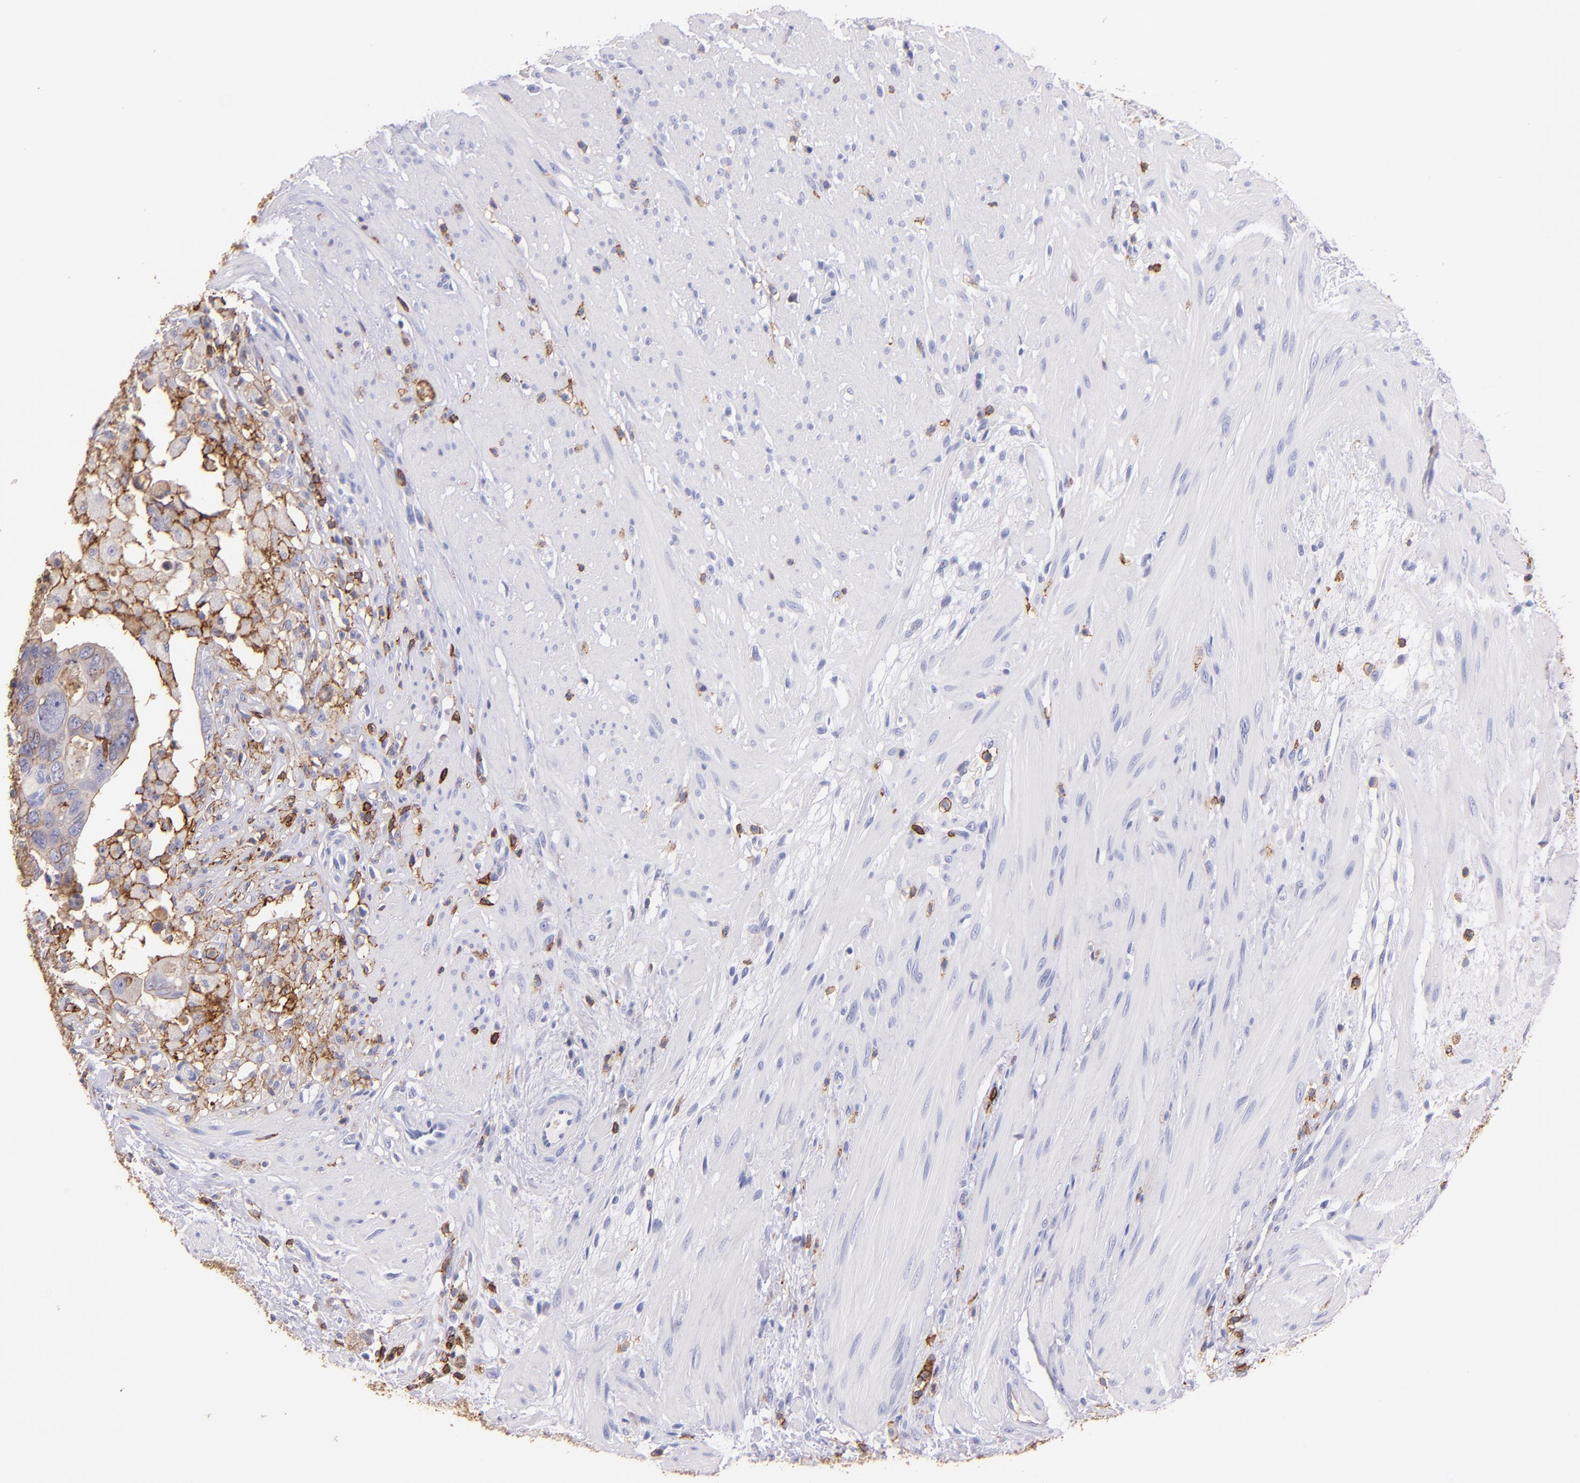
{"staining": {"intensity": "weak", "quantity": "25%-75%", "location": "cytoplasmic/membranous"}, "tissue": "colorectal cancer", "cell_type": "Tumor cells", "image_type": "cancer", "snomed": [{"axis": "morphology", "description": "Adenocarcinoma, NOS"}, {"axis": "topography", "description": "Rectum"}], "caption": "Human colorectal adenocarcinoma stained for a protein (brown) demonstrates weak cytoplasmic/membranous positive staining in approximately 25%-75% of tumor cells.", "gene": "SPN", "patient": {"sex": "male", "age": 53}}